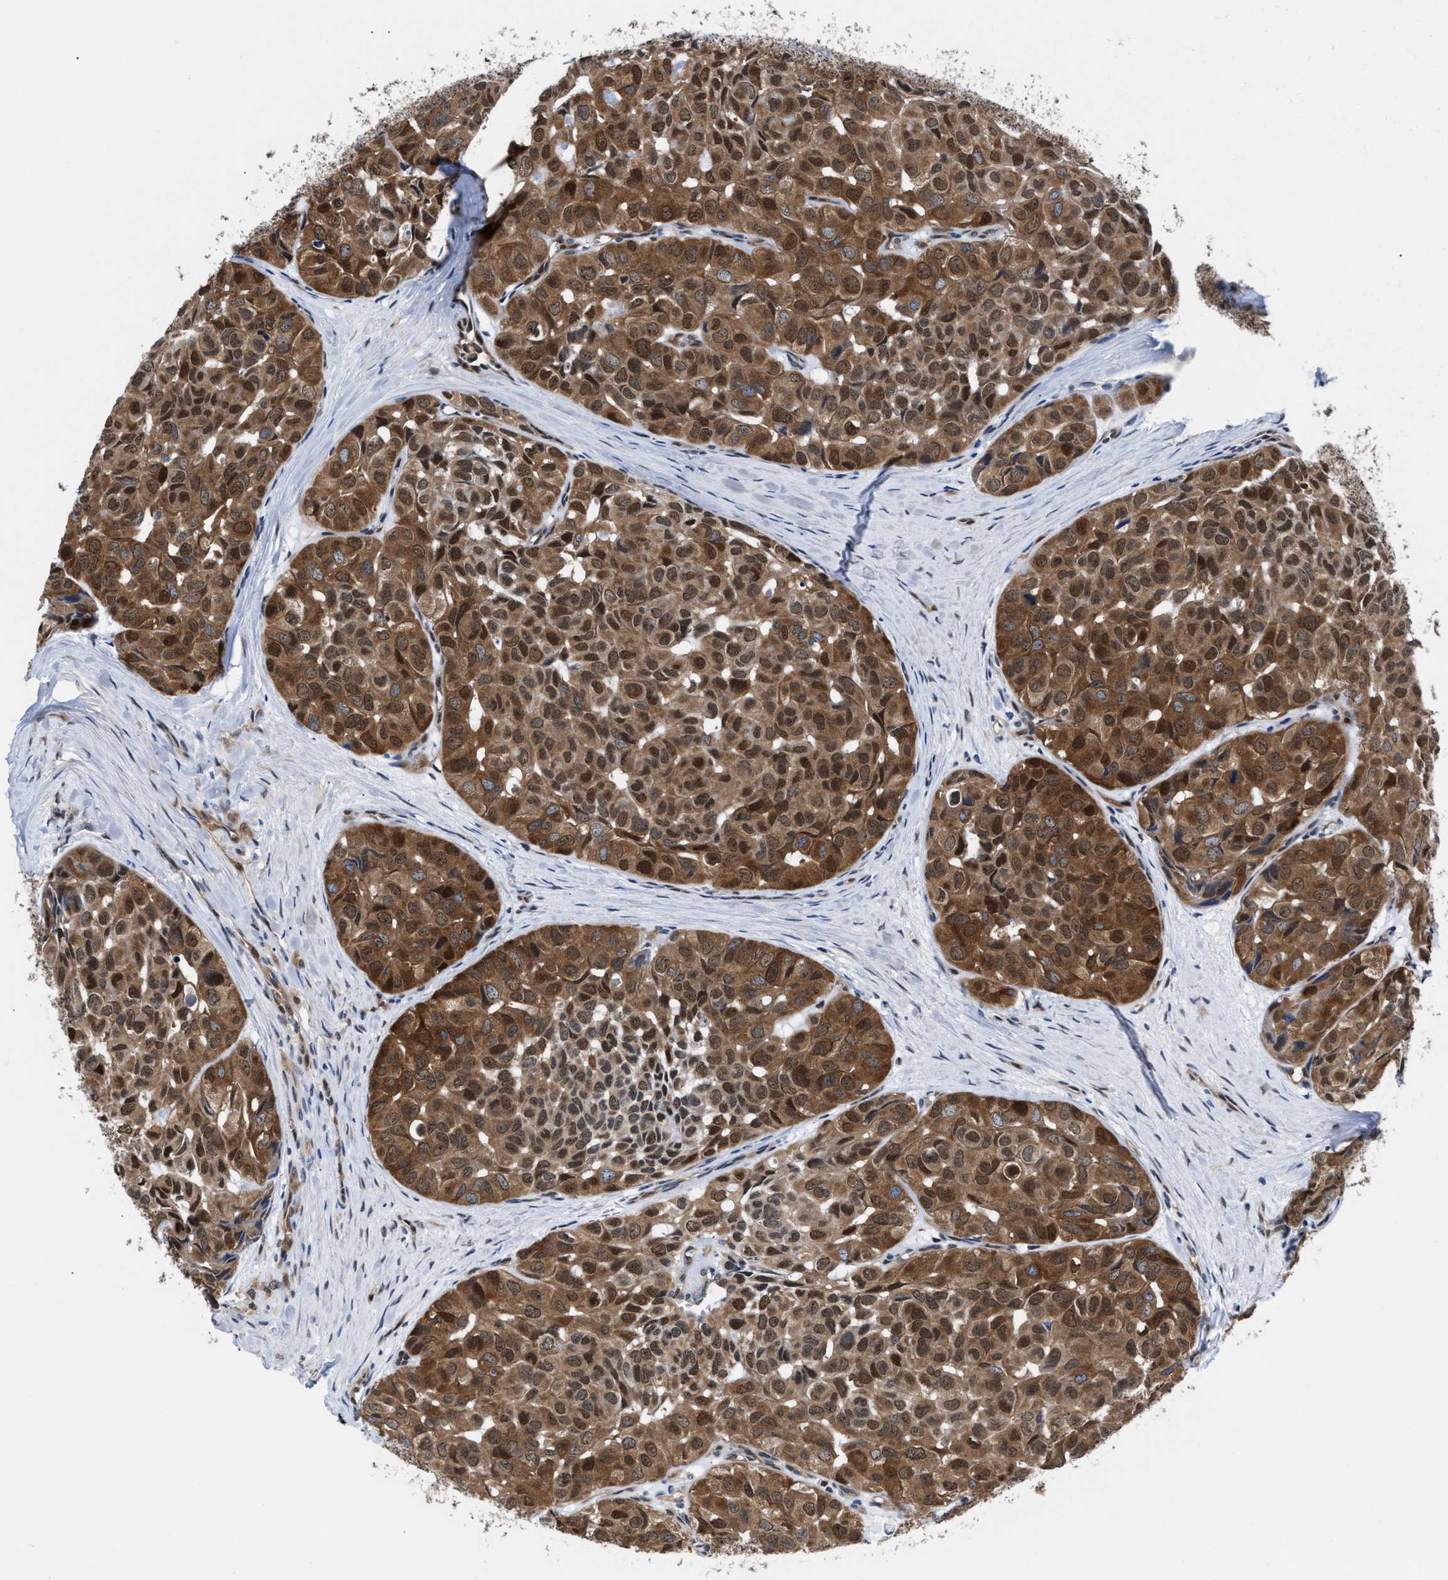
{"staining": {"intensity": "moderate", "quantity": ">75%", "location": "cytoplasmic/membranous,nuclear"}, "tissue": "head and neck cancer", "cell_type": "Tumor cells", "image_type": "cancer", "snomed": [{"axis": "morphology", "description": "Adenocarcinoma, NOS"}, {"axis": "topography", "description": "Salivary gland, NOS"}, {"axis": "topography", "description": "Head-Neck"}], "caption": "Immunohistochemical staining of human head and neck cancer exhibits medium levels of moderate cytoplasmic/membranous and nuclear protein positivity in about >75% of tumor cells.", "gene": "ACLY", "patient": {"sex": "female", "age": 76}}